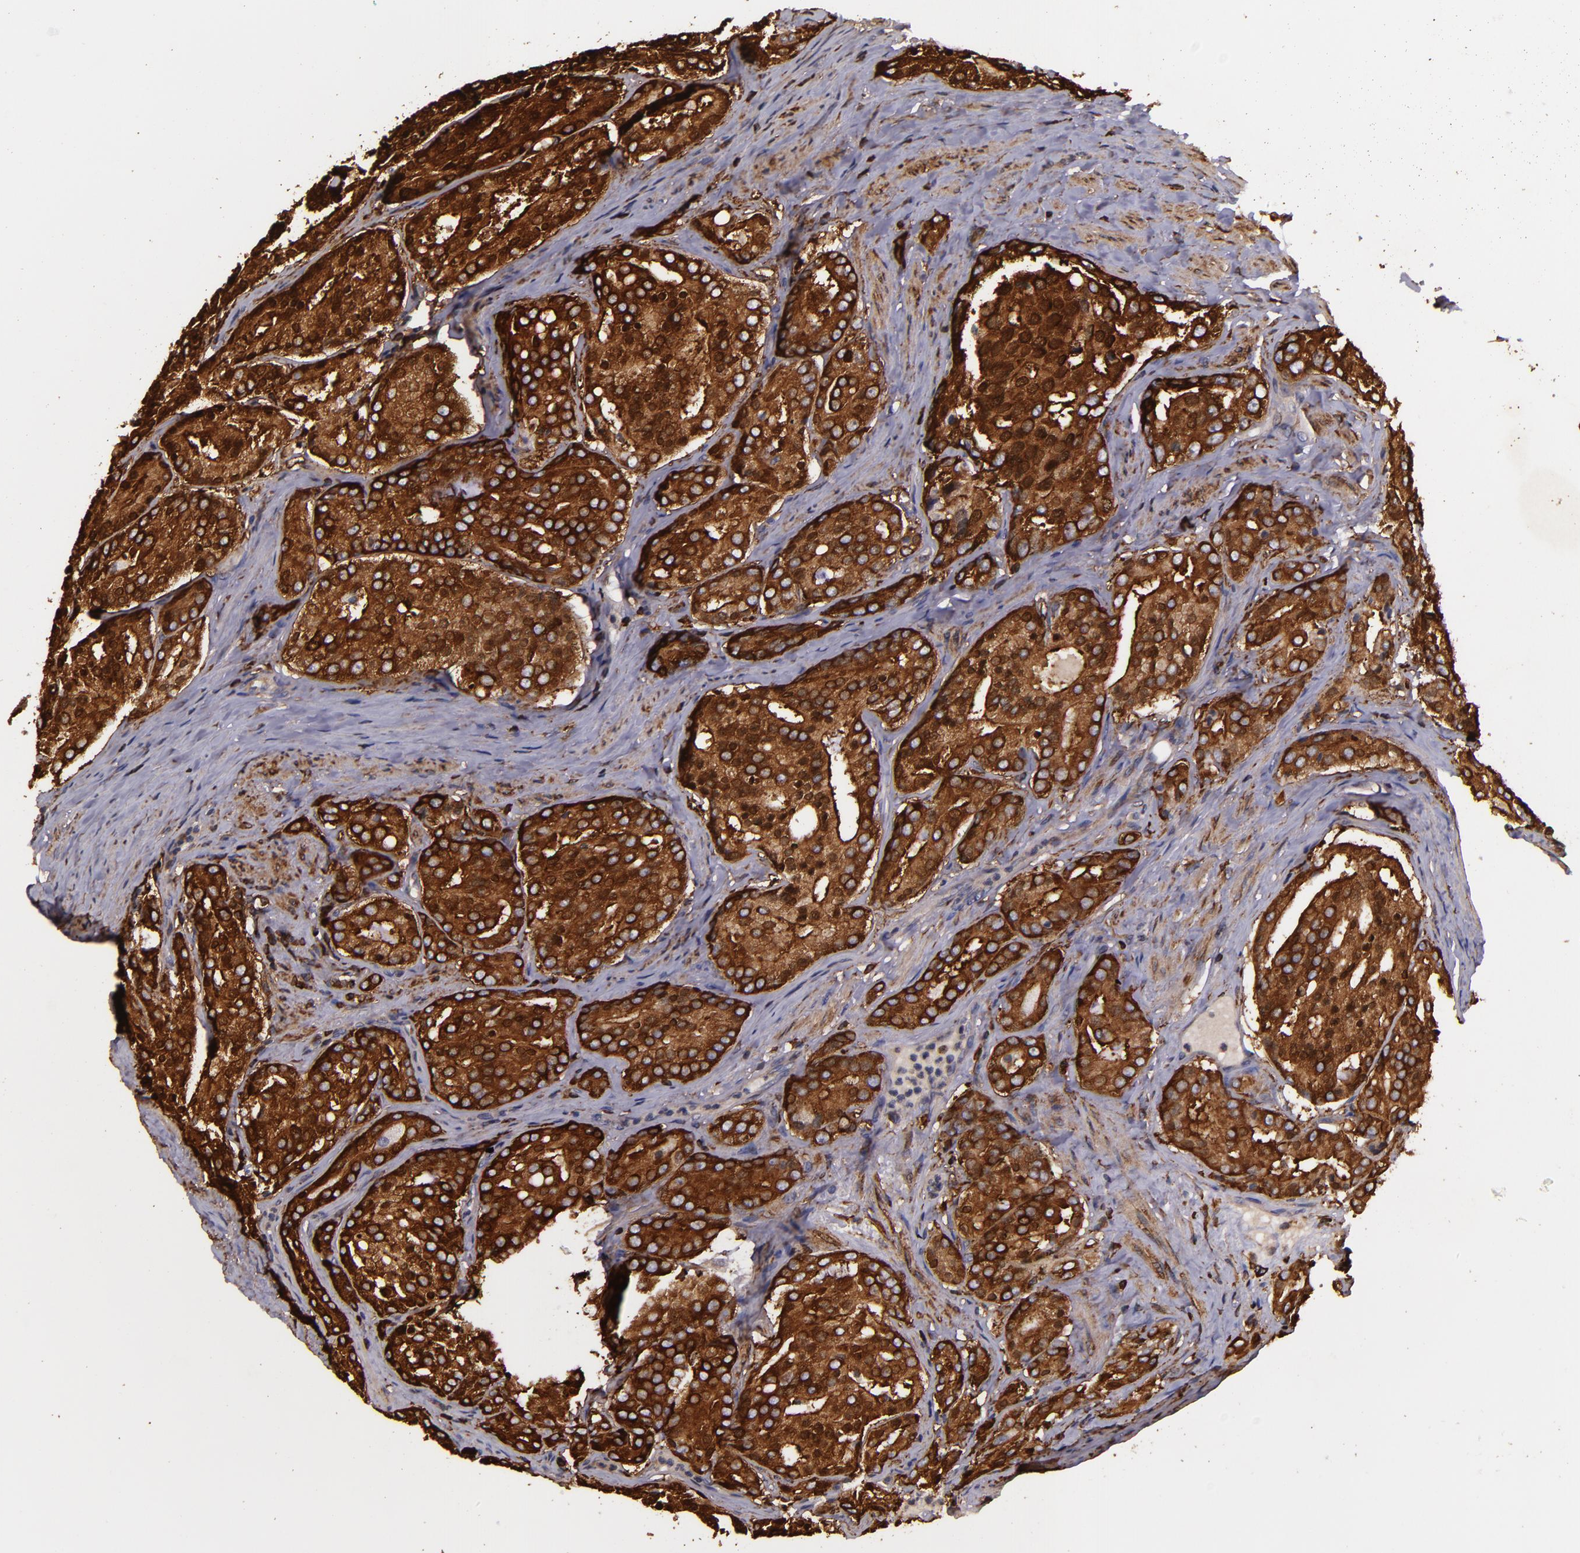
{"staining": {"intensity": "strong", "quantity": ">75%", "location": "cytoplasmic/membranous"}, "tissue": "prostate cancer", "cell_type": "Tumor cells", "image_type": "cancer", "snomed": [{"axis": "morphology", "description": "Adenocarcinoma, High grade"}, {"axis": "topography", "description": "Prostate"}], "caption": "Prostate cancer (high-grade adenocarcinoma) stained for a protein exhibits strong cytoplasmic/membranous positivity in tumor cells. The staining was performed using DAB (3,3'-diaminobenzidine), with brown indicating positive protein expression. Nuclei are stained blue with hematoxylin.", "gene": "SLC9A3R1", "patient": {"sex": "male", "age": 64}}